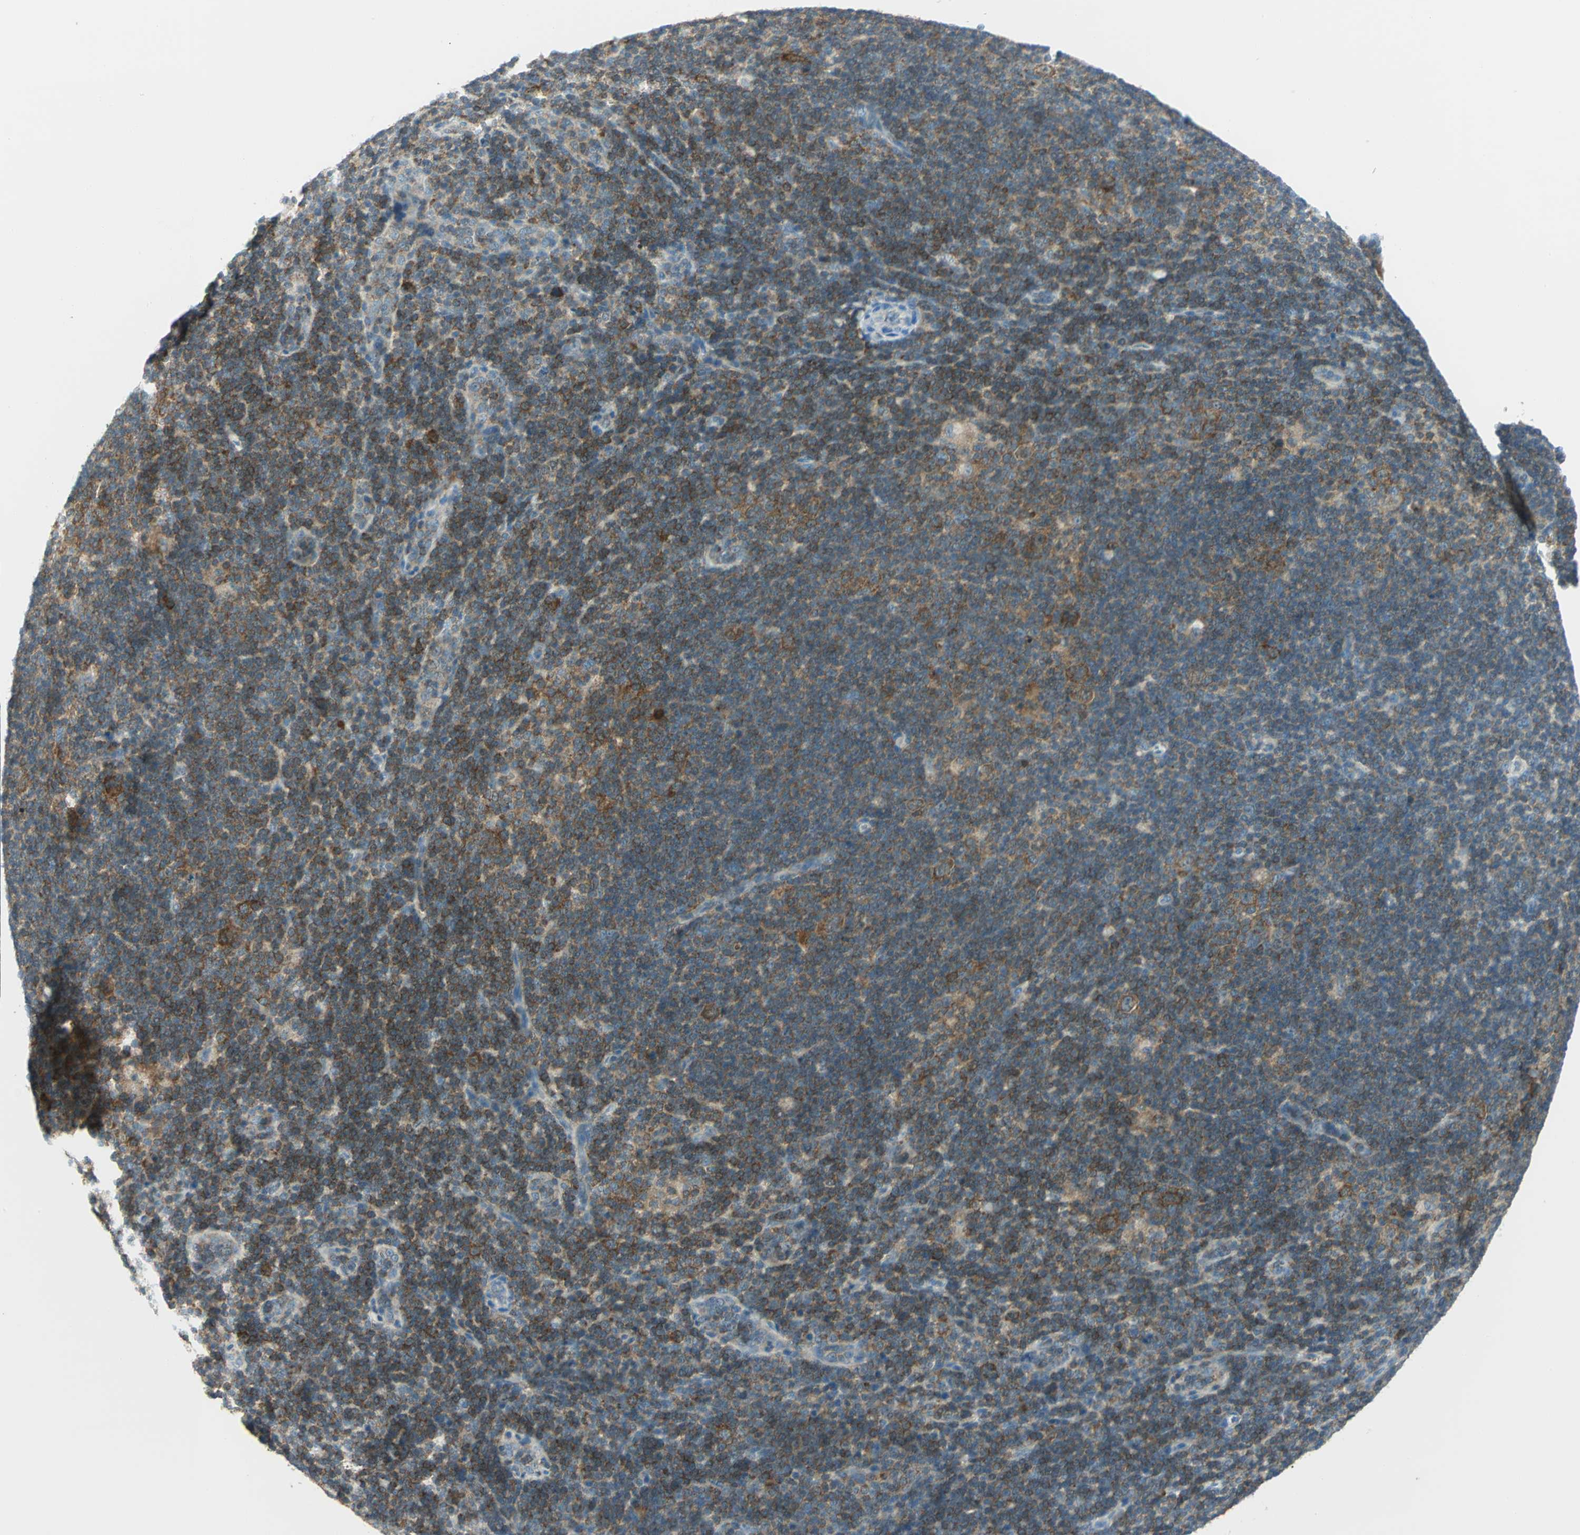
{"staining": {"intensity": "moderate", "quantity": ">75%", "location": "cytoplasmic/membranous"}, "tissue": "lymphoma", "cell_type": "Tumor cells", "image_type": "cancer", "snomed": [{"axis": "morphology", "description": "Hodgkin's disease, NOS"}, {"axis": "topography", "description": "Lymph node"}], "caption": "IHC (DAB) staining of Hodgkin's disease demonstrates moderate cytoplasmic/membranous protein expression in approximately >75% of tumor cells.", "gene": "ALDOA", "patient": {"sex": "female", "age": 57}}